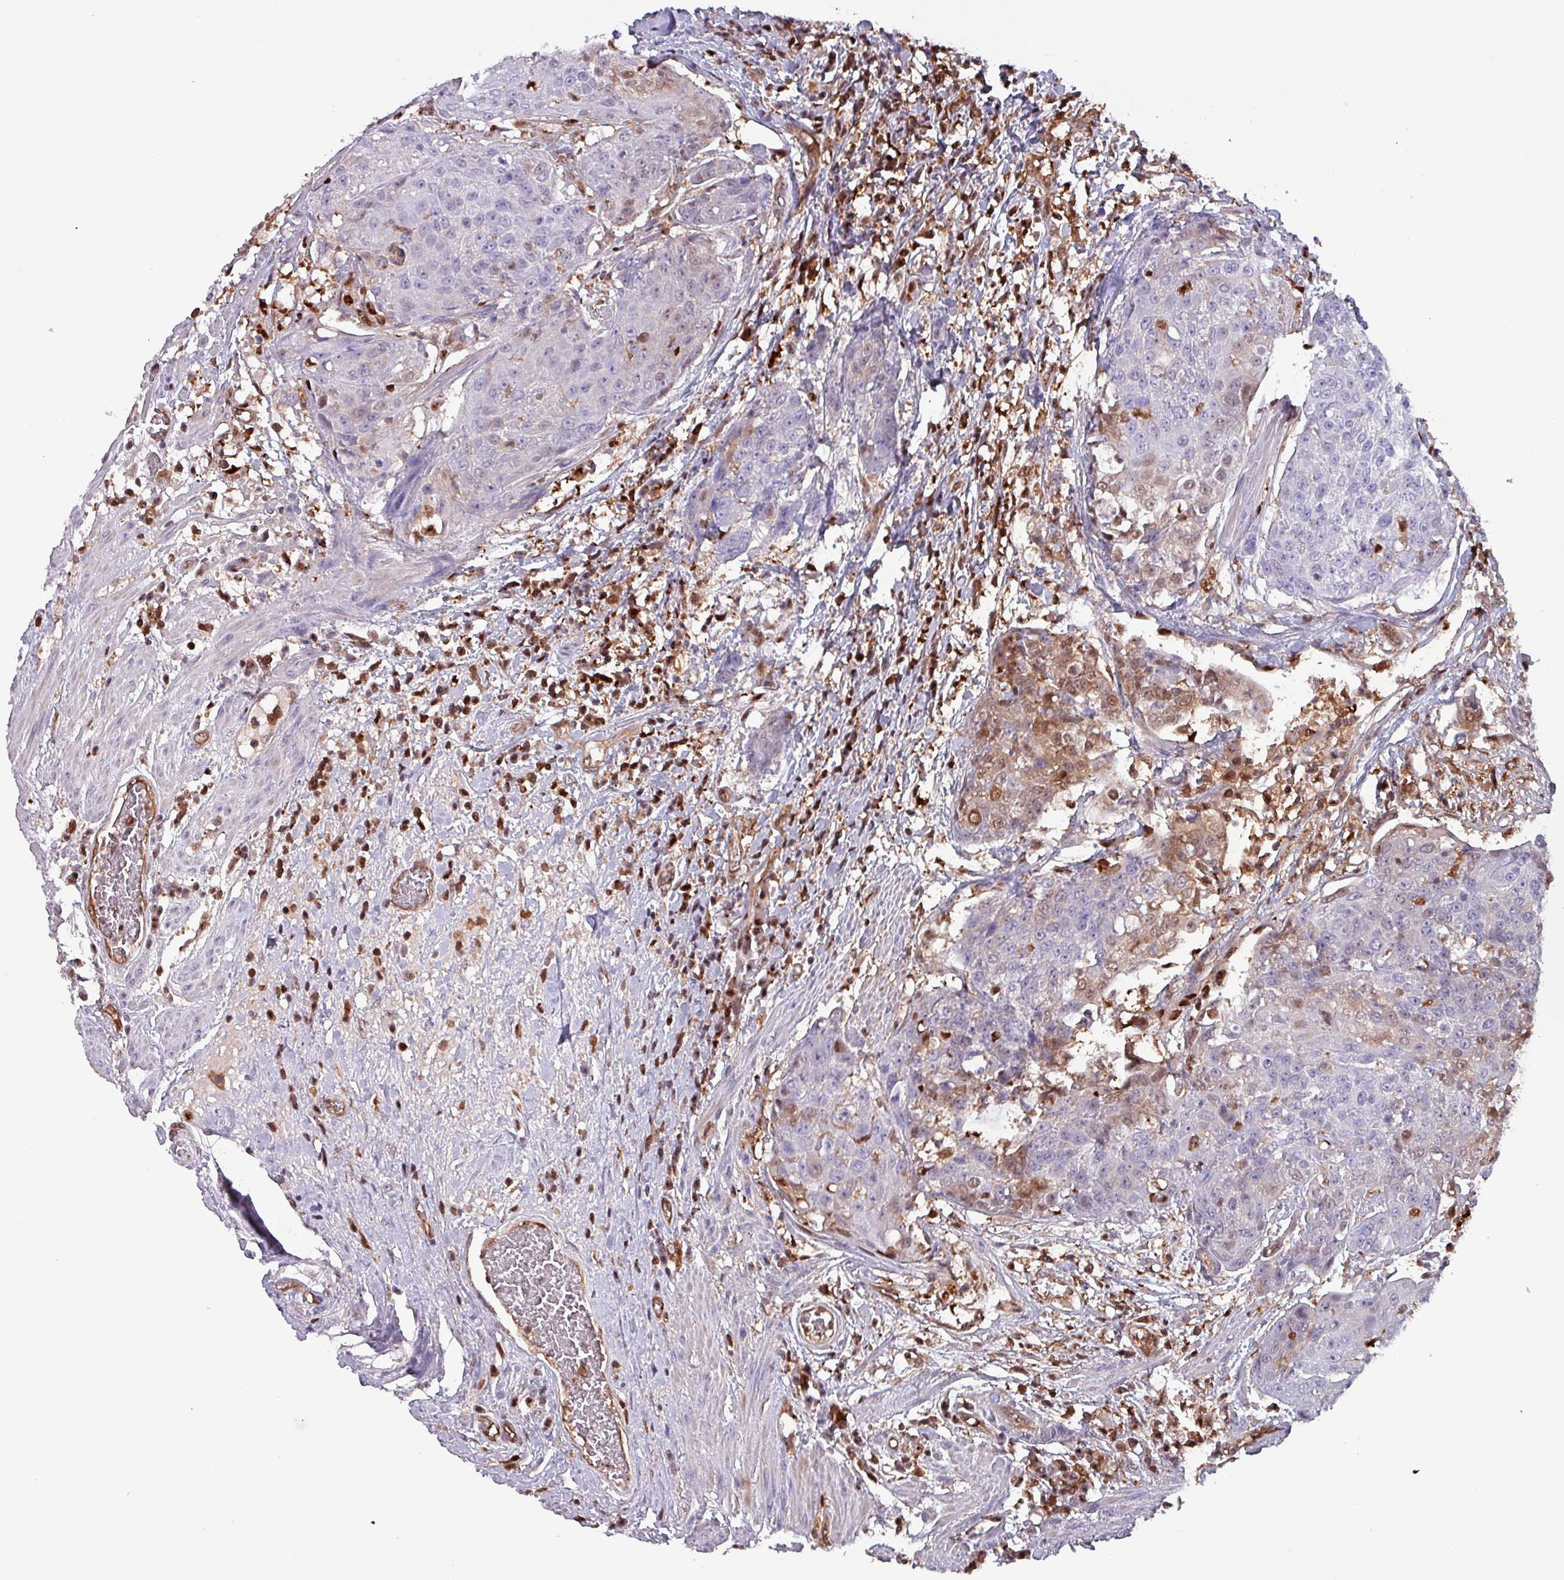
{"staining": {"intensity": "moderate", "quantity": "<25%", "location": "cytoplasmic/membranous,nuclear"}, "tissue": "urothelial cancer", "cell_type": "Tumor cells", "image_type": "cancer", "snomed": [{"axis": "morphology", "description": "Urothelial carcinoma, High grade"}, {"axis": "topography", "description": "Urinary bladder"}], "caption": "Urothelial carcinoma (high-grade) stained with a brown dye demonstrates moderate cytoplasmic/membranous and nuclear positive expression in approximately <25% of tumor cells.", "gene": "PSMB8", "patient": {"sex": "female", "age": 63}}